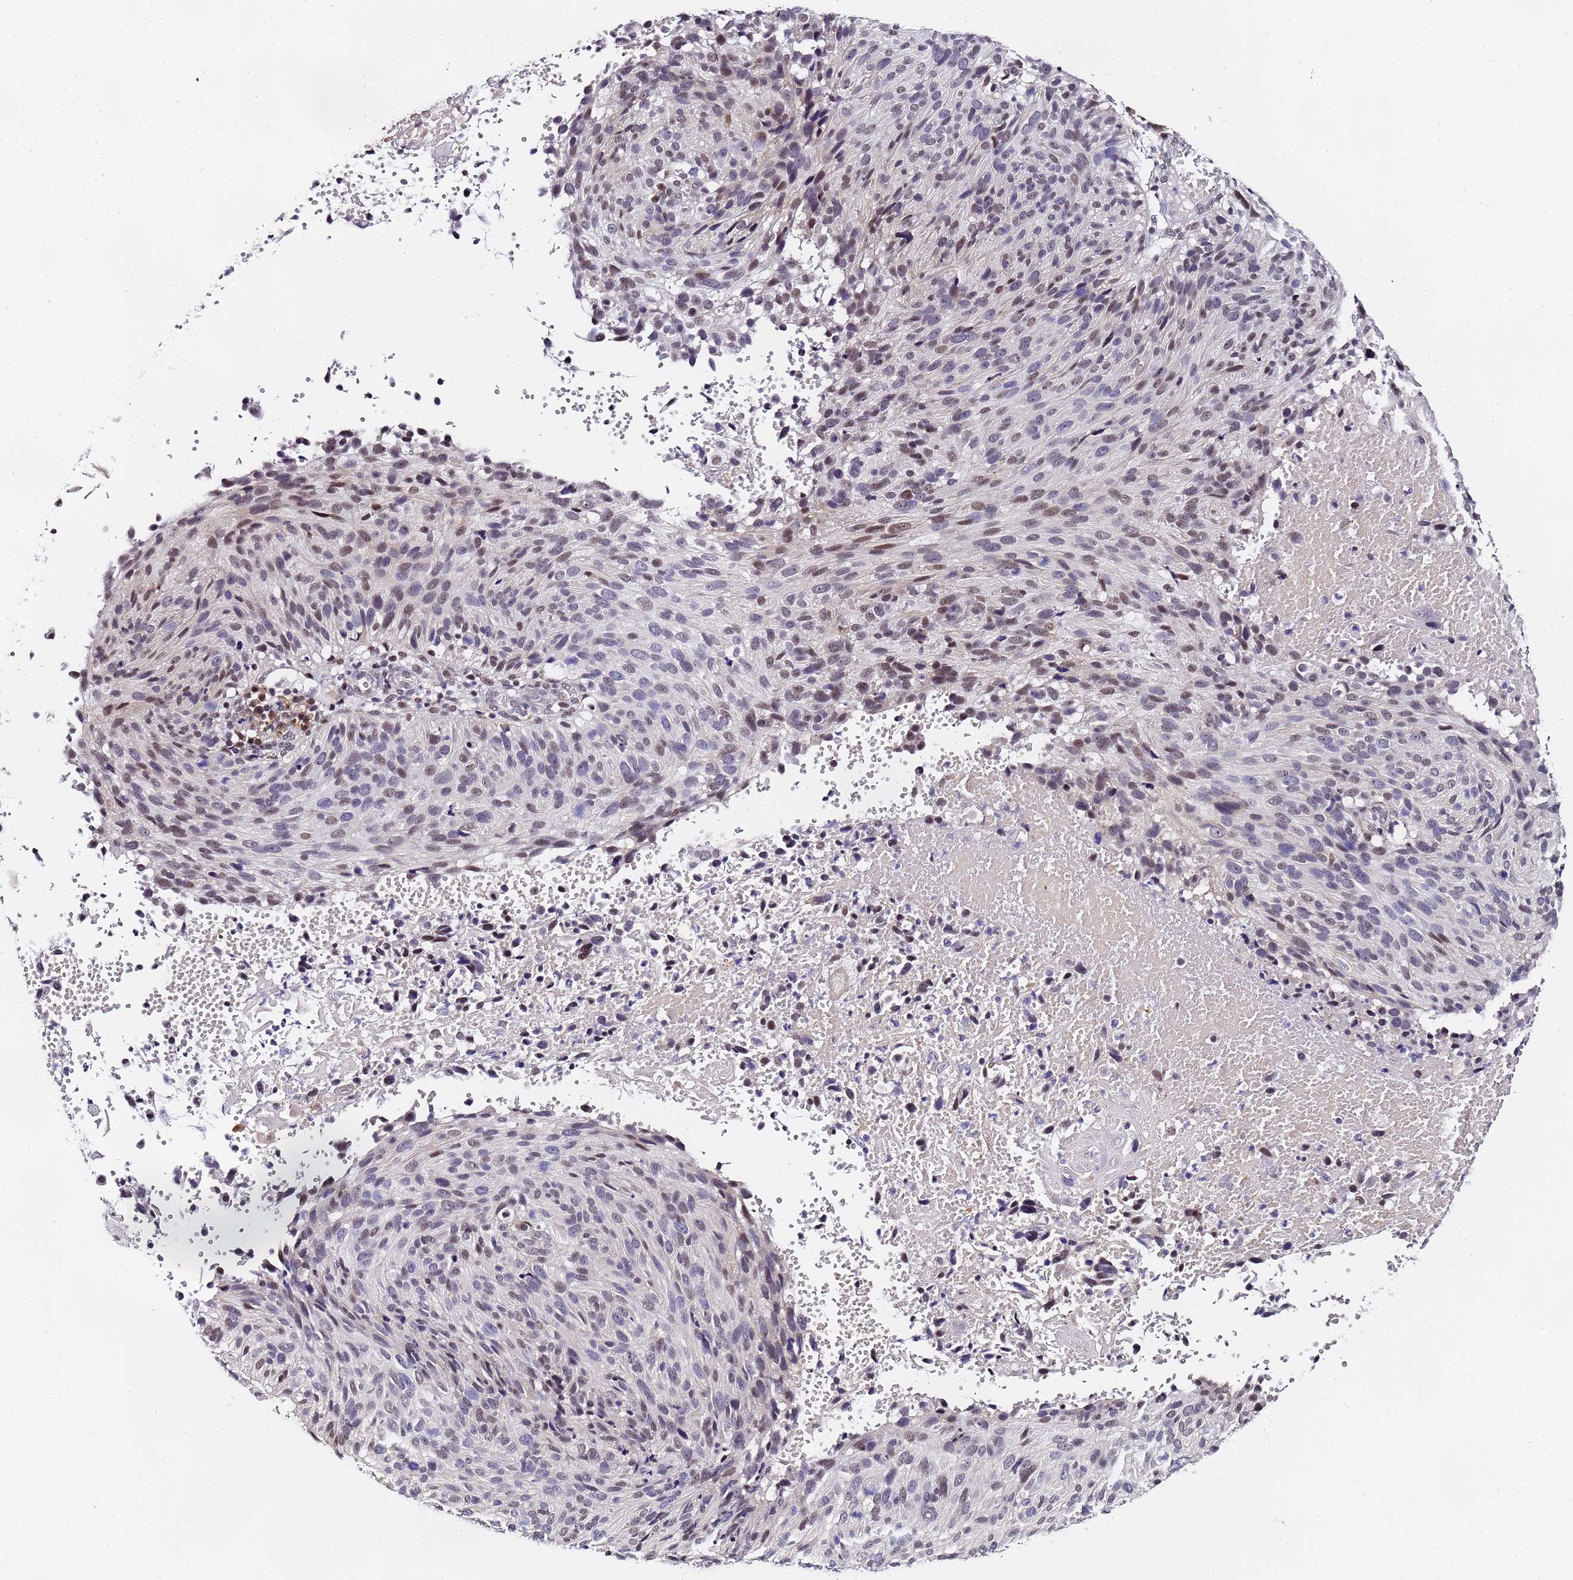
{"staining": {"intensity": "moderate", "quantity": "<25%", "location": "nuclear"}, "tissue": "cervical cancer", "cell_type": "Tumor cells", "image_type": "cancer", "snomed": [{"axis": "morphology", "description": "Squamous cell carcinoma, NOS"}, {"axis": "topography", "description": "Cervix"}], "caption": "Human cervical cancer (squamous cell carcinoma) stained with a protein marker demonstrates moderate staining in tumor cells.", "gene": "FNBP4", "patient": {"sex": "female", "age": 74}}